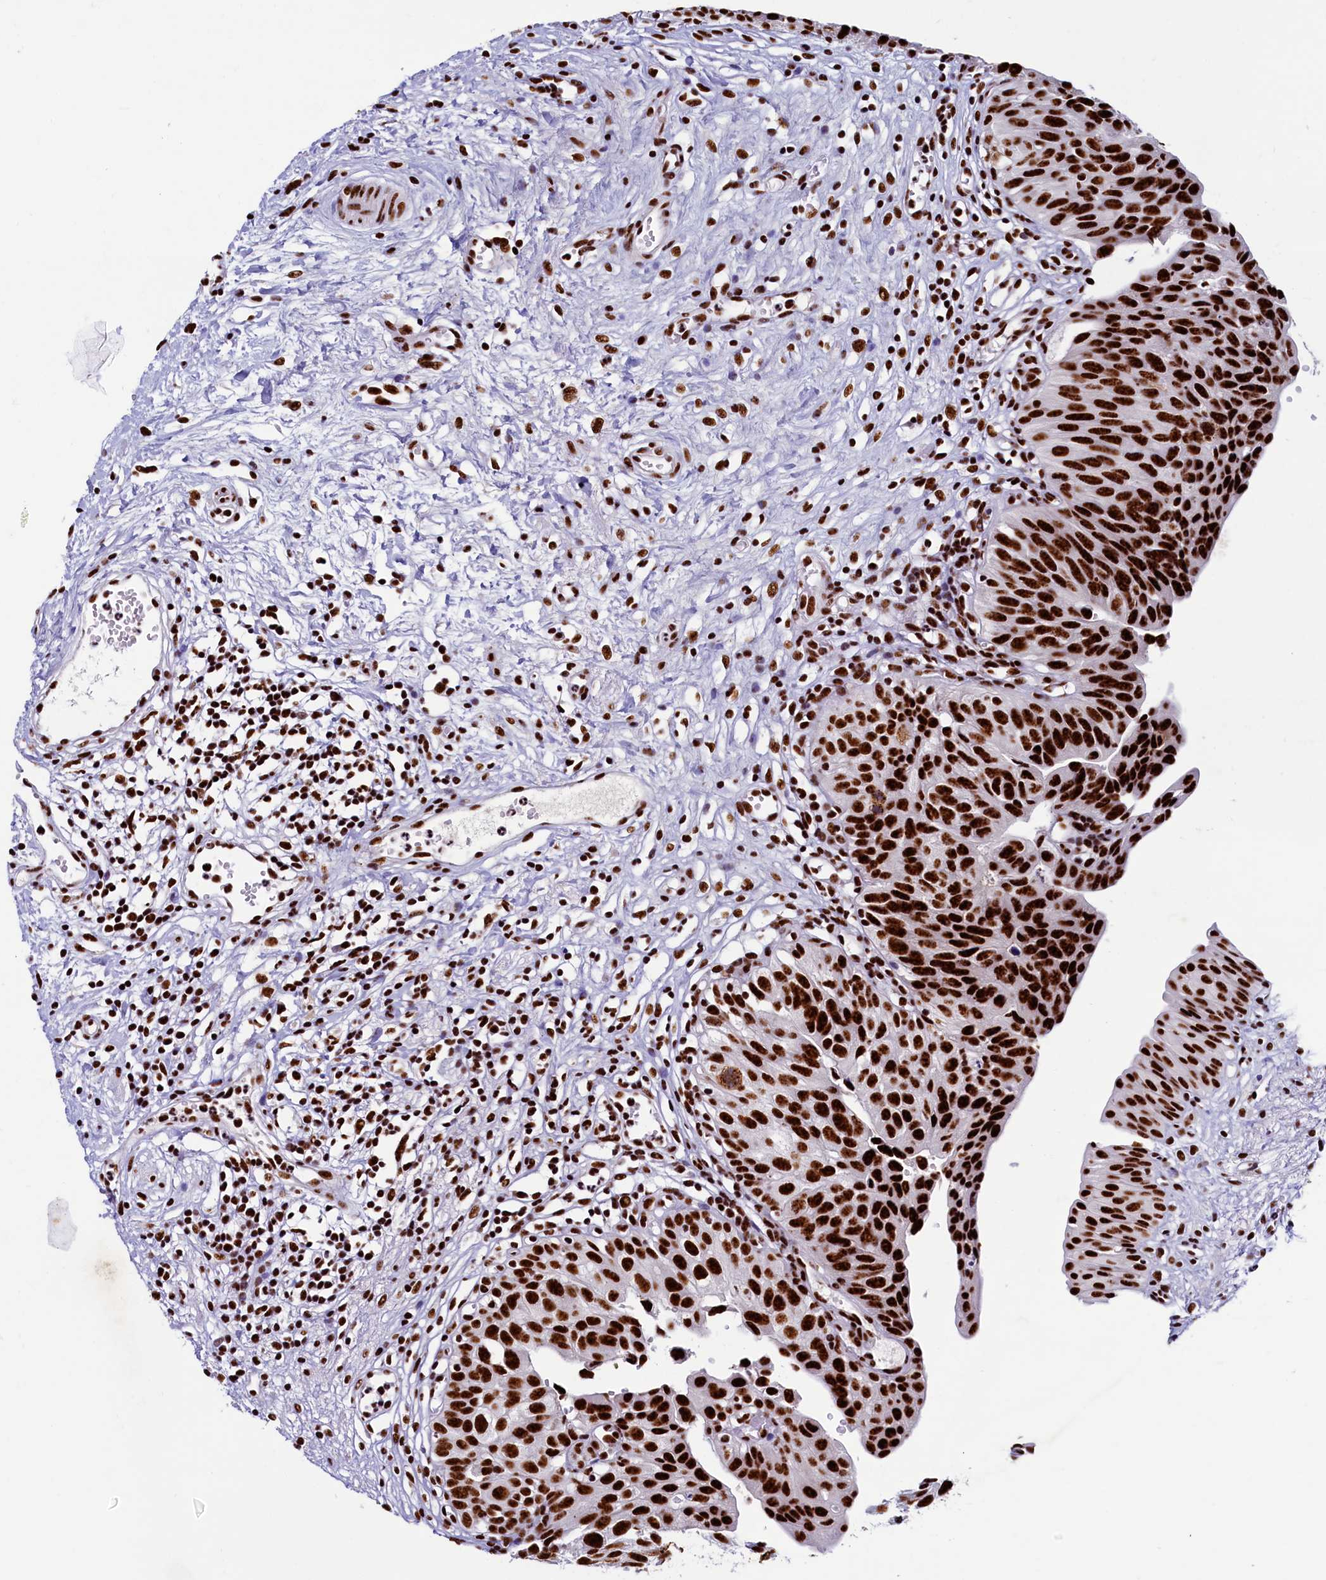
{"staining": {"intensity": "strong", "quantity": ">75%", "location": "nuclear"}, "tissue": "urinary bladder", "cell_type": "Urothelial cells", "image_type": "normal", "snomed": [{"axis": "morphology", "description": "Normal tissue, NOS"}, {"axis": "topography", "description": "Urinary bladder"}], "caption": "Protein positivity by IHC shows strong nuclear expression in approximately >75% of urothelial cells in unremarkable urinary bladder. (Brightfield microscopy of DAB IHC at high magnification).", "gene": "SRRM2", "patient": {"sex": "male", "age": 51}}